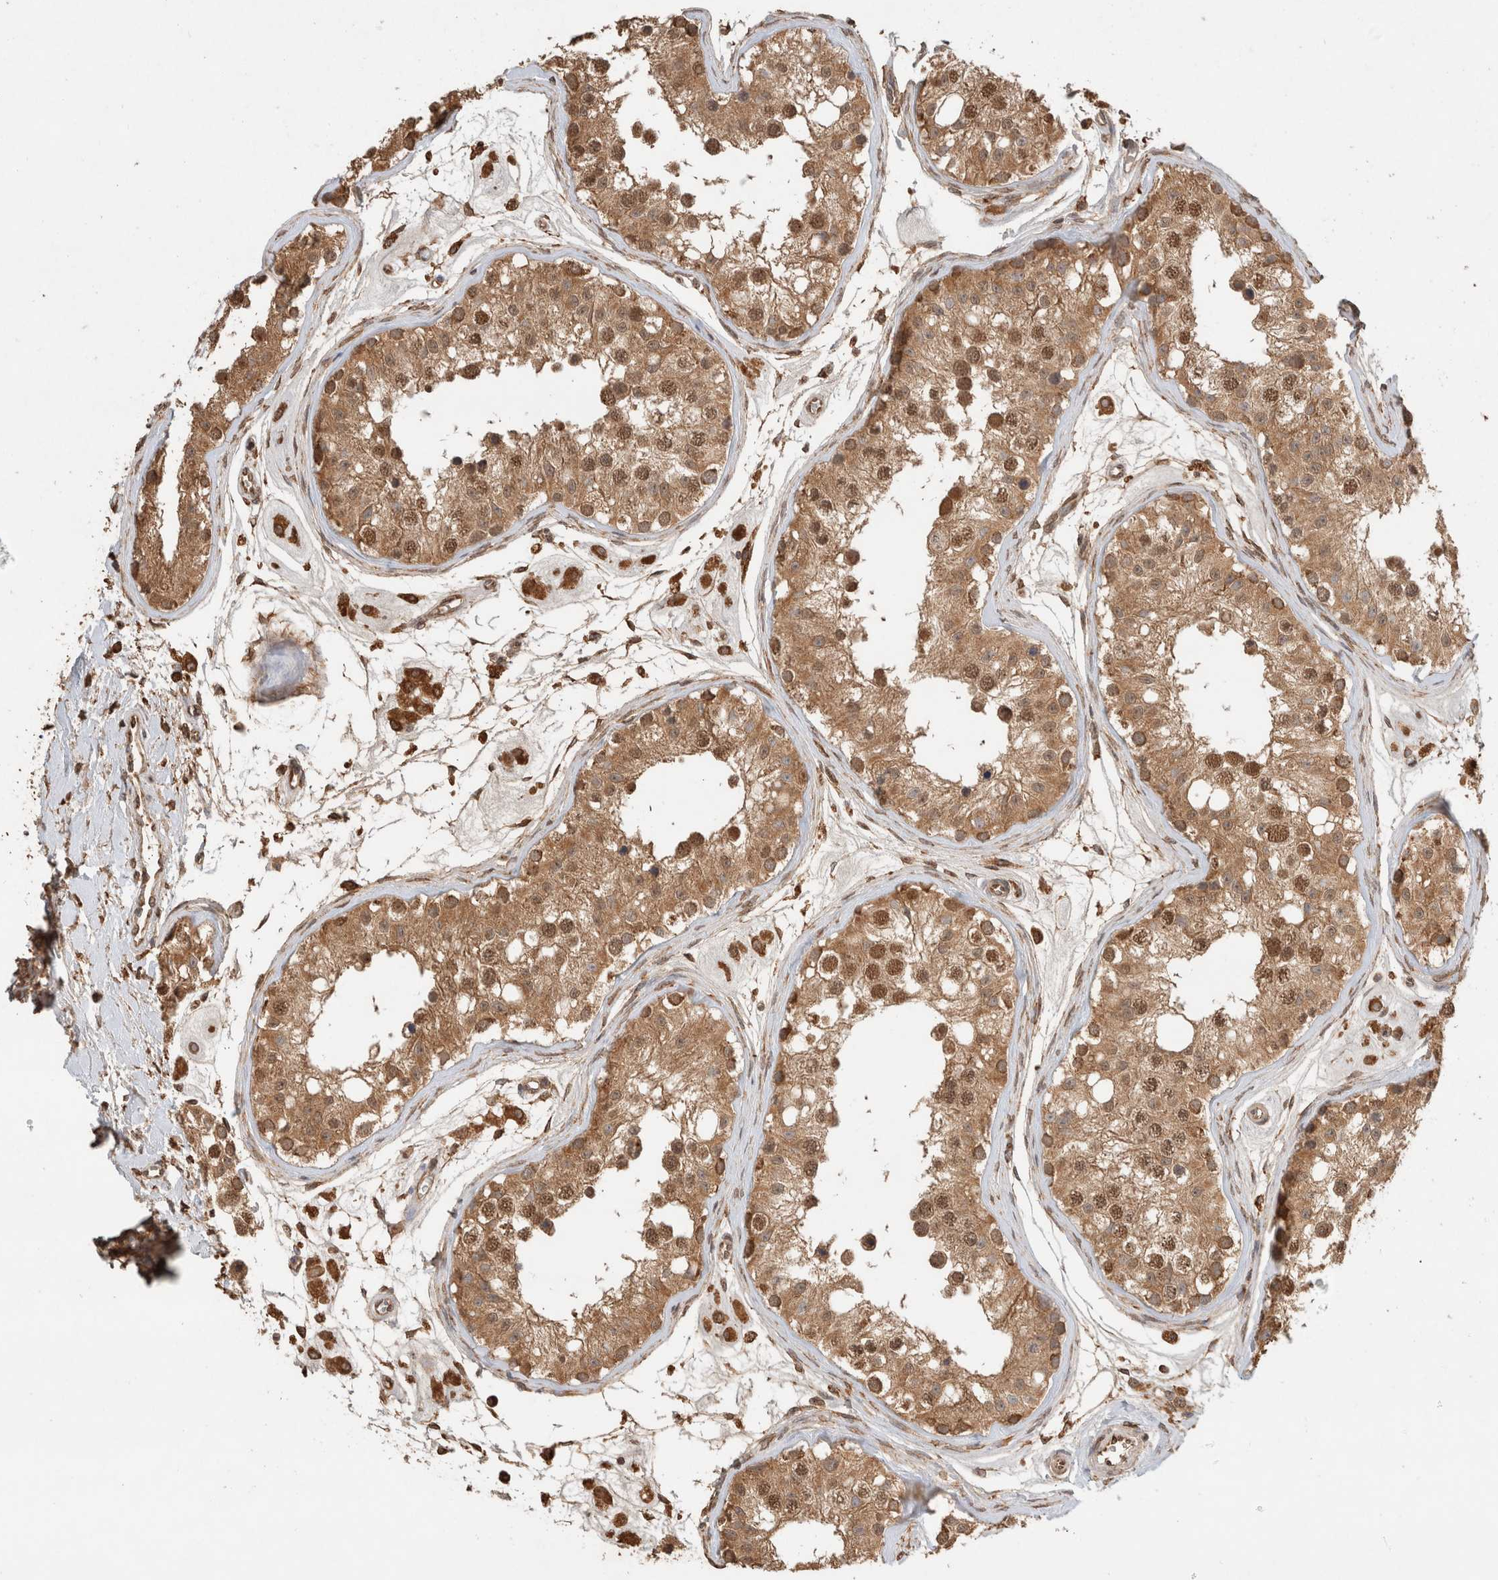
{"staining": {"intensity": "moderate", "quantity": ">75%", "location": "cytoplasmic/membranous,nuclear"}, "tissue": "testis", "cell_type": "Cells in seminiferous ducts", "image_type": "normal", "snomed": [{"axis": "morphology", "description": "Normal tissue, NOS"}, {"axis": "morphology", "description": "Adenocarcinoma, metastatic, NOS"}, {"axis": "topography", "description": "Testis"}], "caption": "A medium amount of moderate cytoplasmic/membranous,nuclear positivity is appreciated in about >75% of cells in seminiferous ducts in unremarkable testis.", "gene": "ERAP1", "patient": {"sex": "male", "age": 26}}